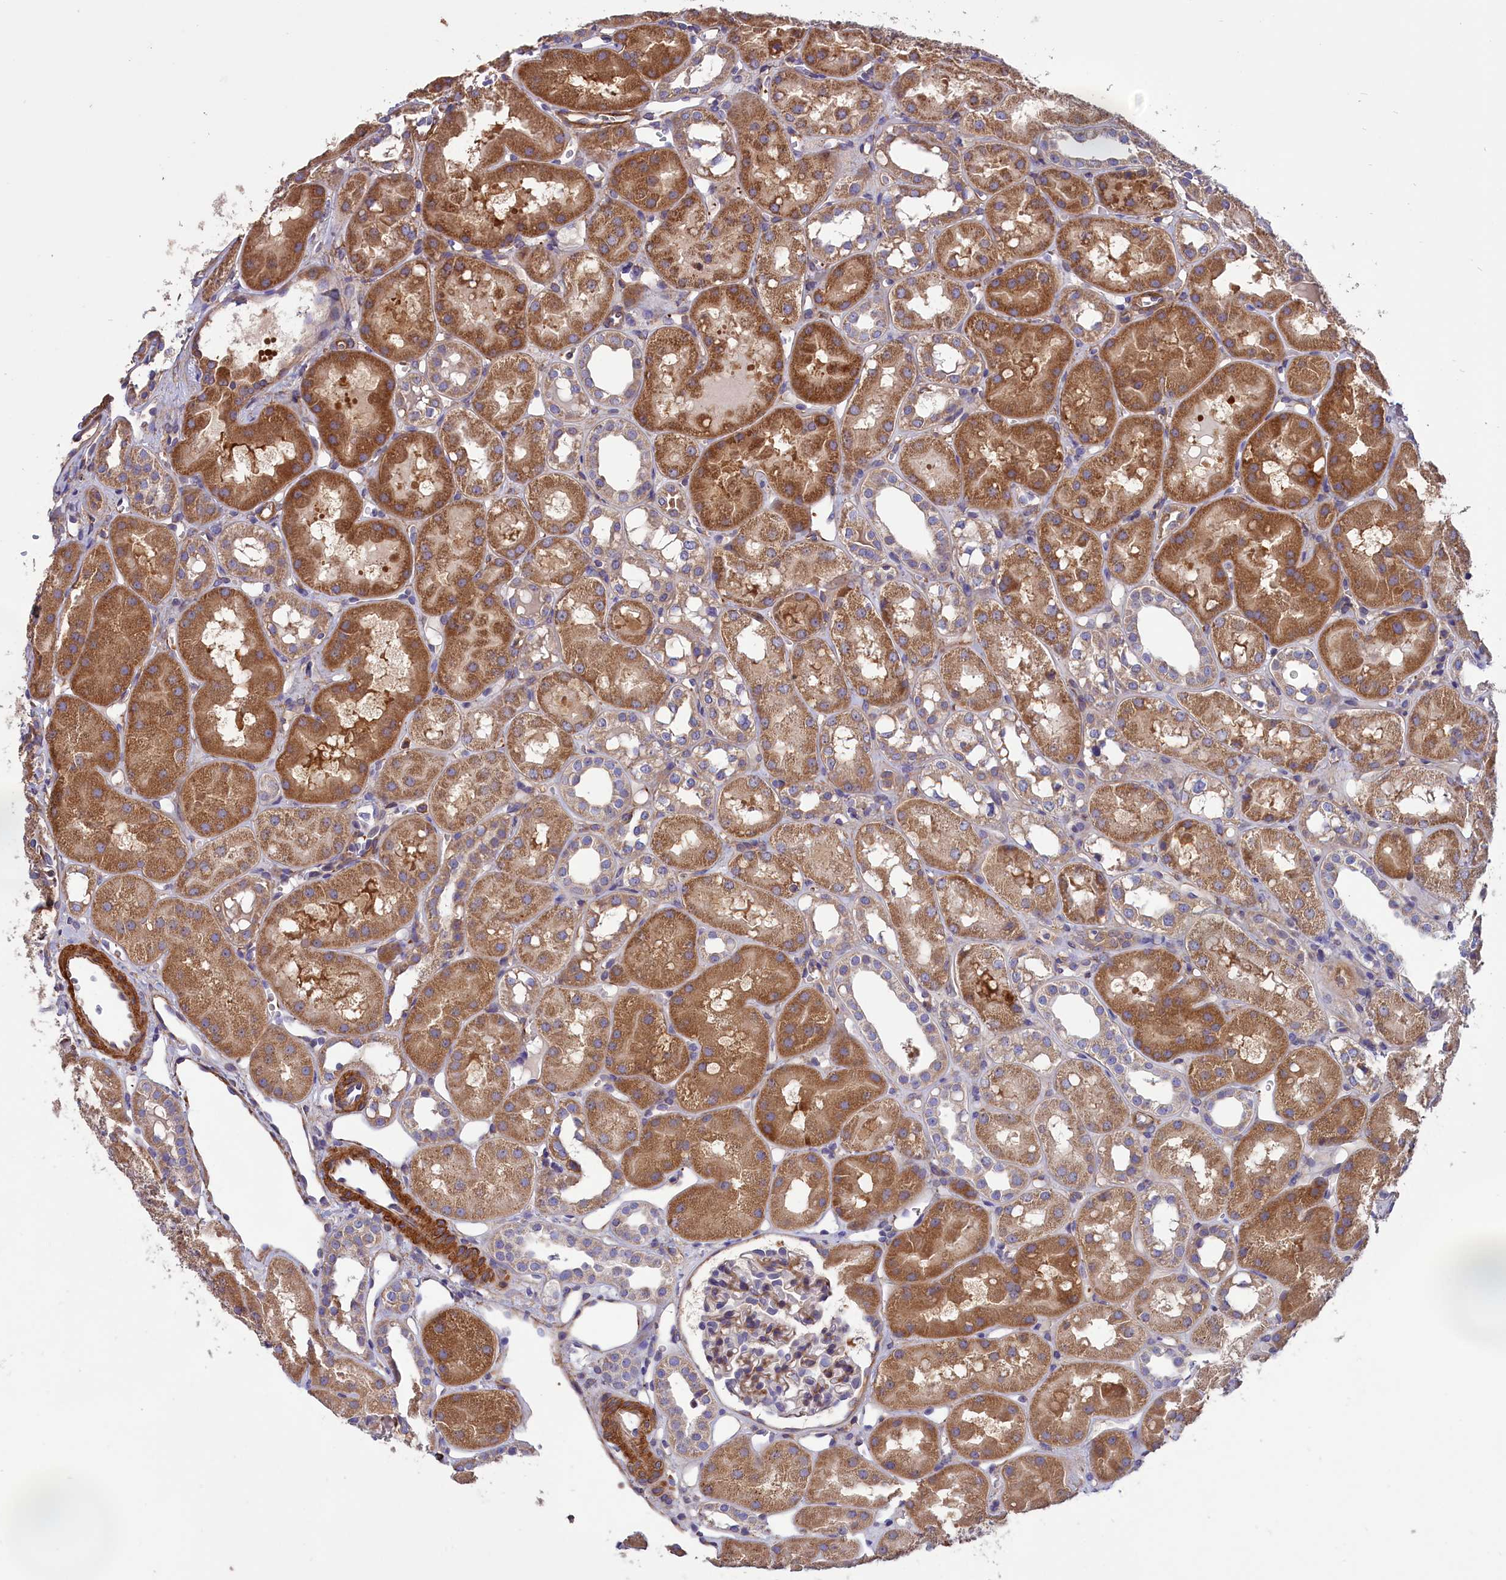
{"staining": {"intensity": "moderate", "quantity": "25%-75%", "location": "cytoplasmic/membranous"}, "tissue": "kidney", "cell_type": "Cells in glomeruli", "image_type": "normal", "snomed": [{"axis": "morphology", "description": "Normal tissue, NOS"}, {"axis": "topography", "description": "Kidney"}], "caption": "A medium amount of moderate cytoplasmic/membranous expression is seen in approximately 25%-75% of cells in glomeruli in unremarkable kidney. (DAB (3,3'-diaminobenzidine) IHC with brightfield microscopy, high magnification).", "gene": "AMDHD2", "patient": {"sex": "male", "age": 16}}